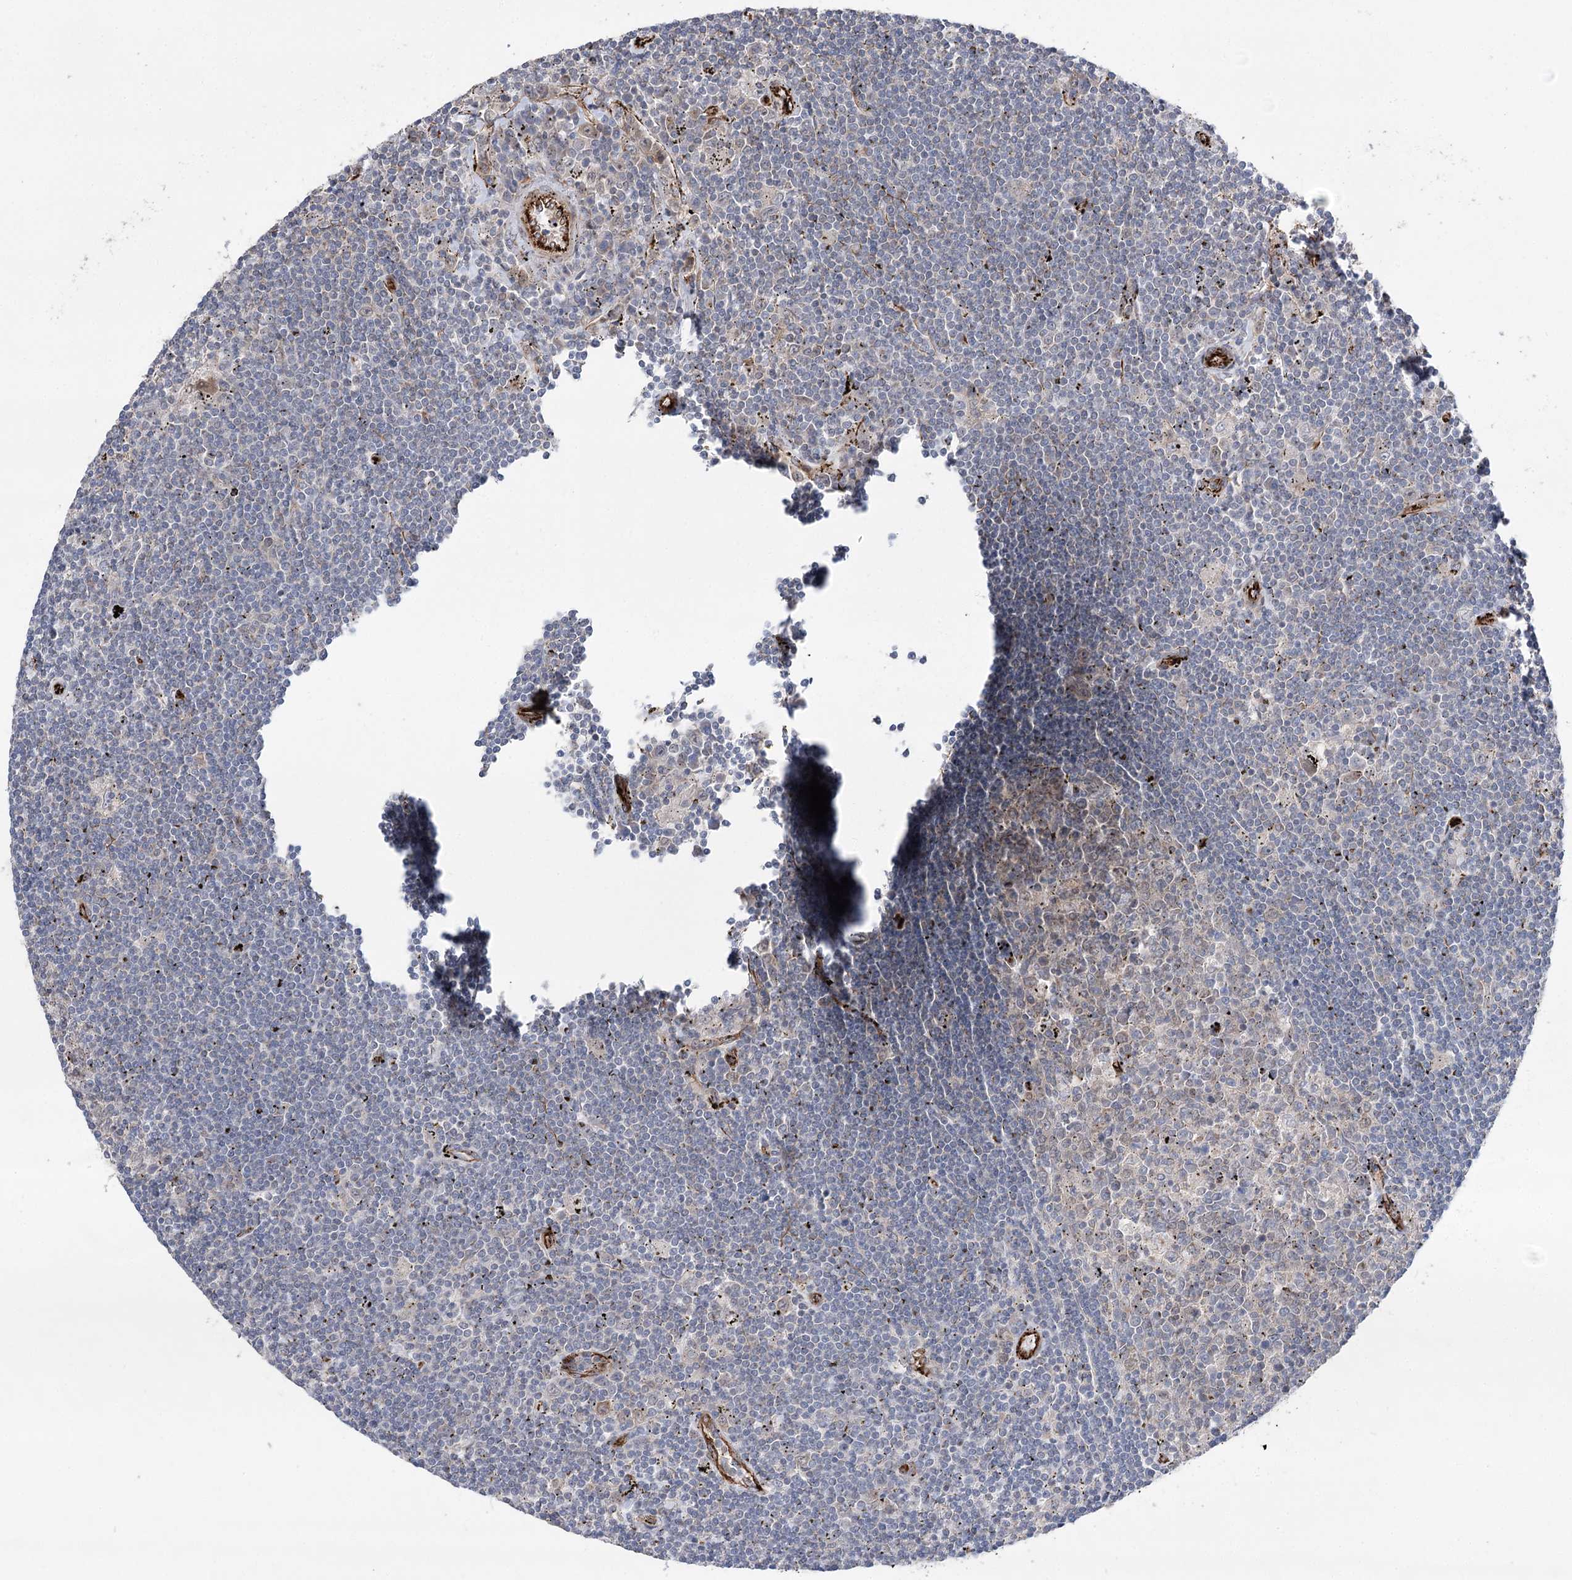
{"staining": {"intensity": "negative", "quantity": "none", "location": "none"}, "tissue": "lymphoma", "cell_type": "Tumor cells", "image_type": "cancer", "snomed": [{"axis": "morphology", "description": "Malignant lymphoma, non-Hodgkin's type, Low grade"}, {"axis": "topography", "description": "Spleen"}], "caption": "There is no significant positivity in tumor cells of low-grade malignant lymphoma, non-Hodgkin's type.", "gene": "MIB1", "patient": {"sex": "male", "age": 76}}